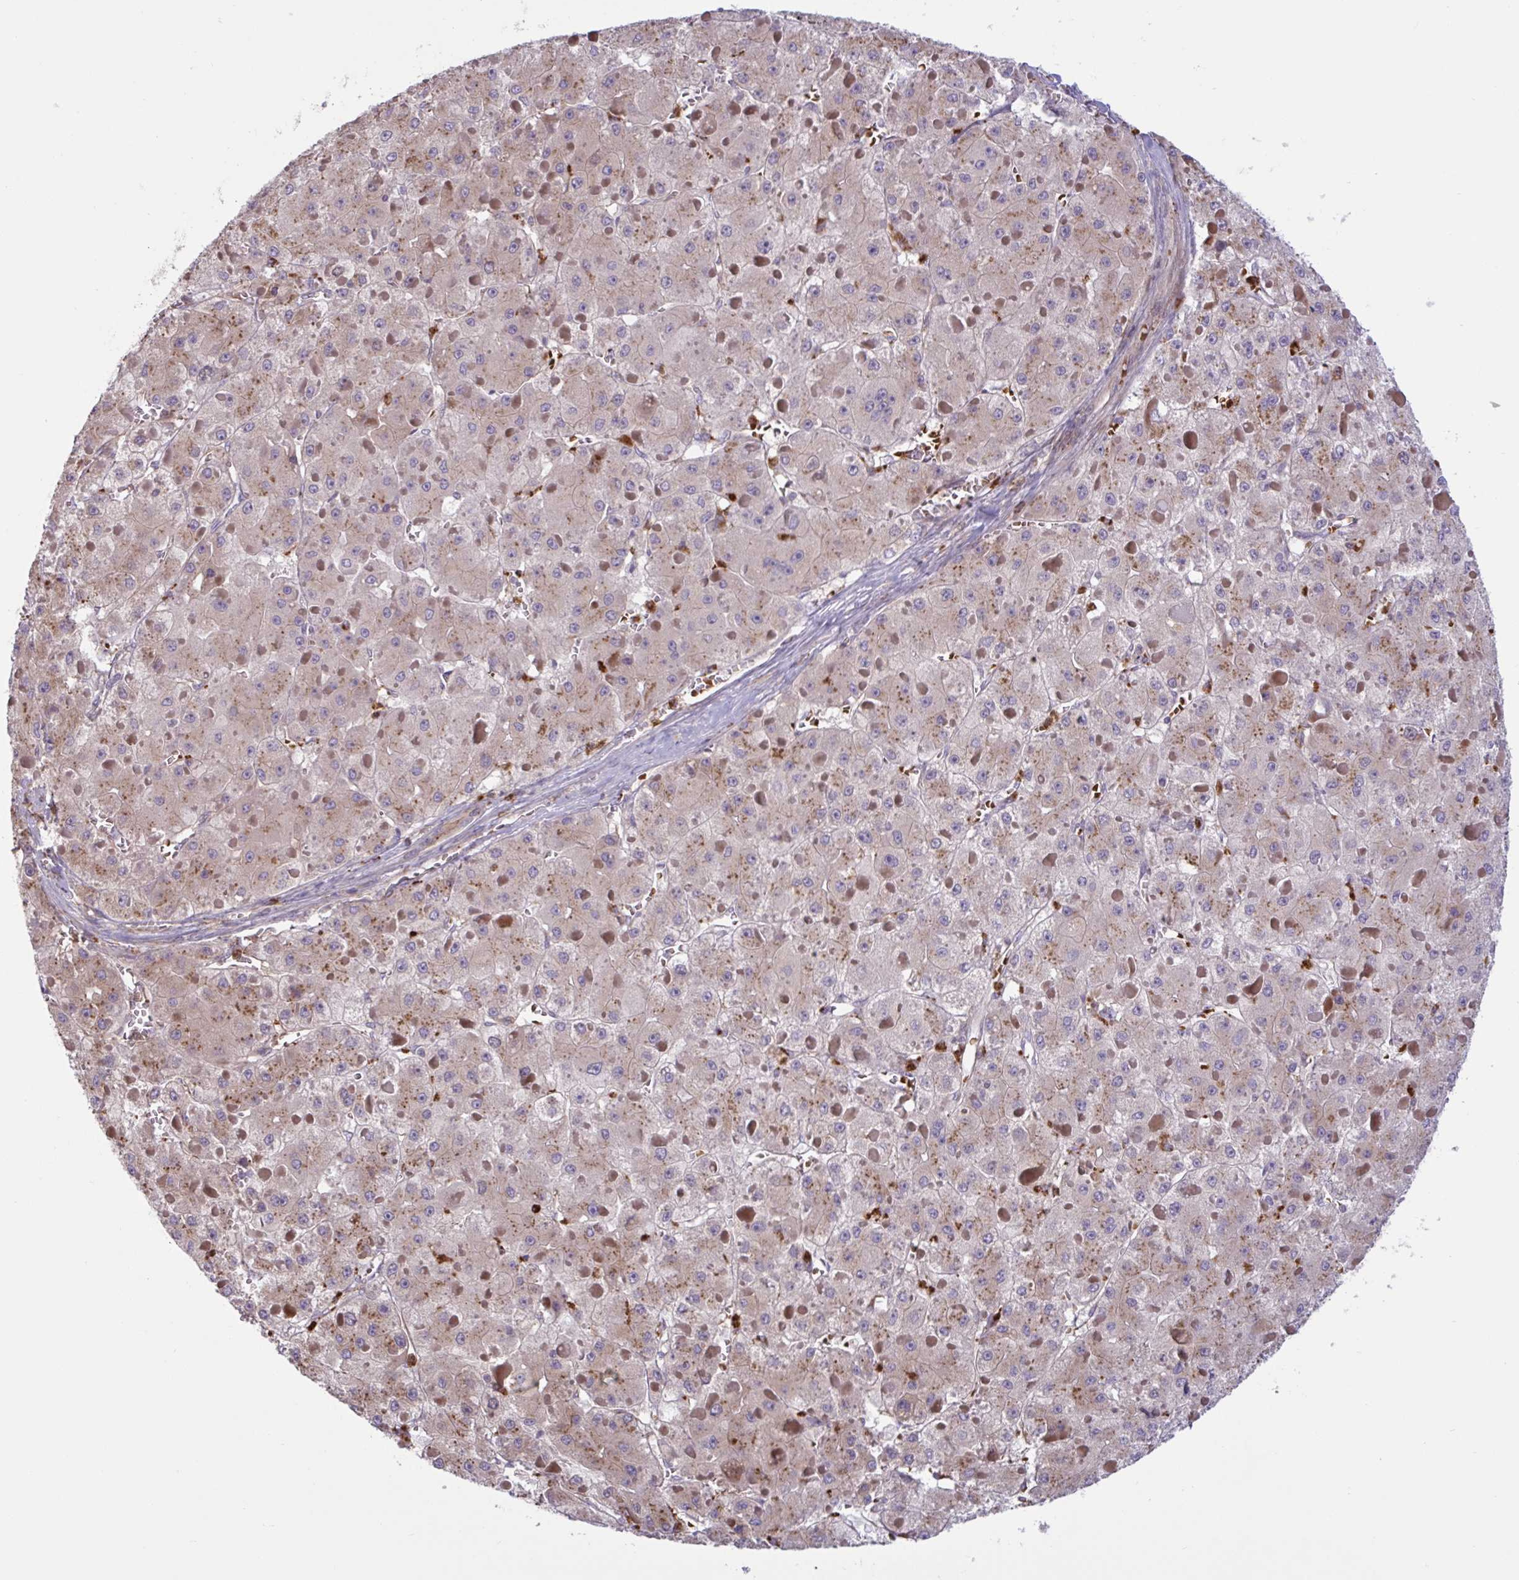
{"staining": {"intensity": "weak", "quantity": ">75%", "location": "cytoplasmic/membranous"}, "tissue": "liver cancer", "cell_type": "Tumor cells", "image_type": "cancer", "snomed": [{"axis": "morphology", "description": "Carcinoma, Hepatocellular, NOS"}, {"axis": "topography", "description": "Liver"}], "caption": "Human liver cancer (hepatocellular carcinoma) stained with a brown dye shows weak cytoplasmic/membranous positive positivity in about >75% of tumor cells.", "gene": "IL1R1", "patient": {"sex": "female", "age": 73}}